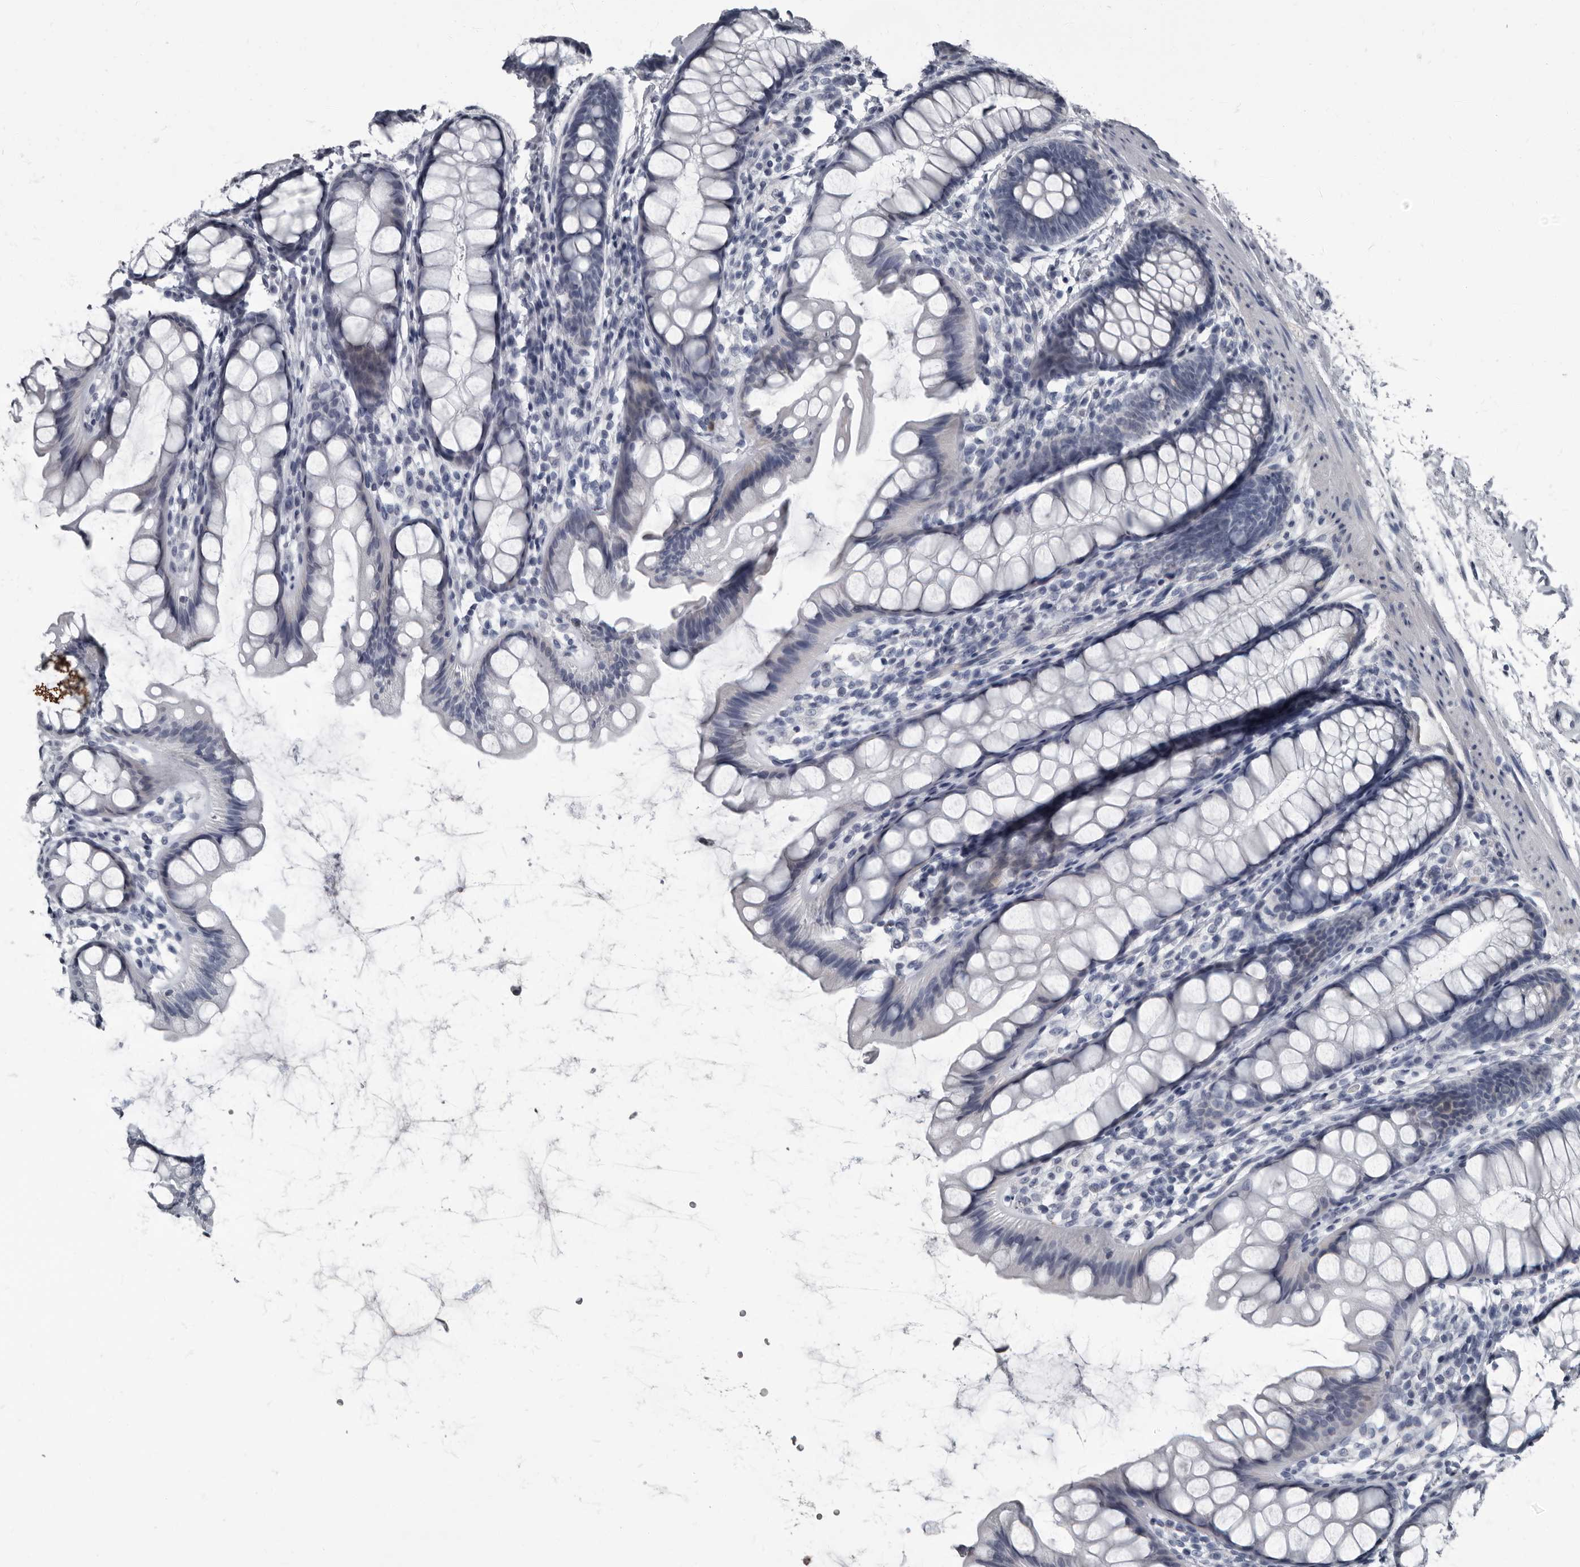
{"staining": {"intensity": "negative", "quantity": "none", "location": "none"}, "tissue": "rectum", "cell_type": "Glandular cells", "image_type": "normal", "snomed": [{"axis": "morphology", "description": "Normal tissue, NOS"}, {"axis": "topography", "description": "Rectum"}], "caption": "Immunohistochemistry (IHC) photomicrograph of unremarkable human rectum stained for a protein (brown), which shows no positivity in glandular cells. The staining was performed using DAB (3,3'-diaminobenzidine) to visualize the protein expression in brown, while the nuclei were stained in blue with hematoxylin (Magnification: 20x).", "gene": "TPD52L1", "patient": {"sex": "female", "age": 65}}